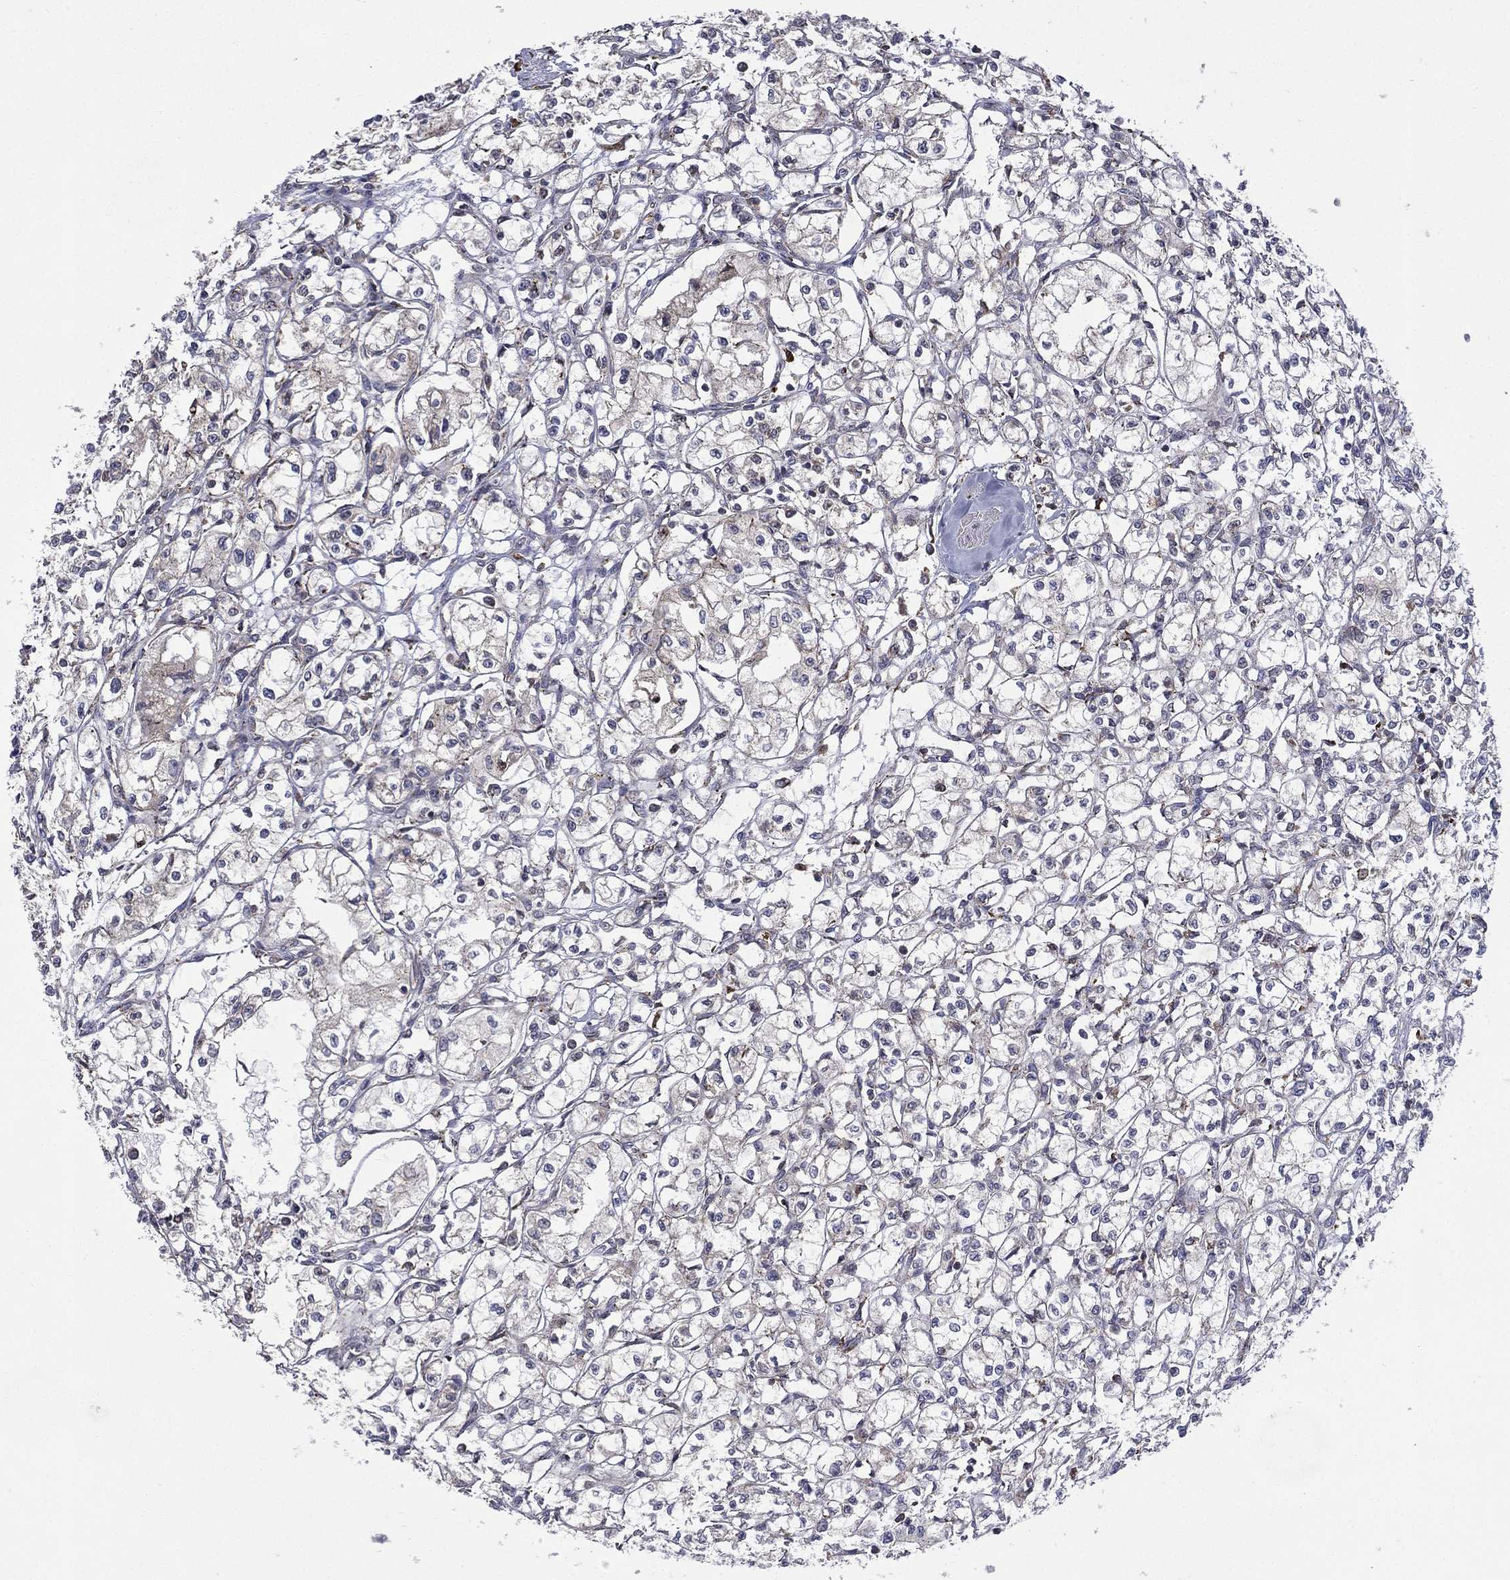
{"staining": {"intensity": "negative", "quantity": "none", "location": "none"}, "tissue": "renal cancer", "cell_type": "Tumor cells", "image_type": "cancer", "snomed": [{"axis": "morphology", "description": "Adenocarcinoma, NOS"}, {"axis": "topography", "description": "Kidney"}], "caption": "A photomicrograph of renal adenocarcinoma stained for a protein shows no brown staining in tumor cells.", "gene": "C20orf96", "patient": {"sex": "male", "age": 56}}